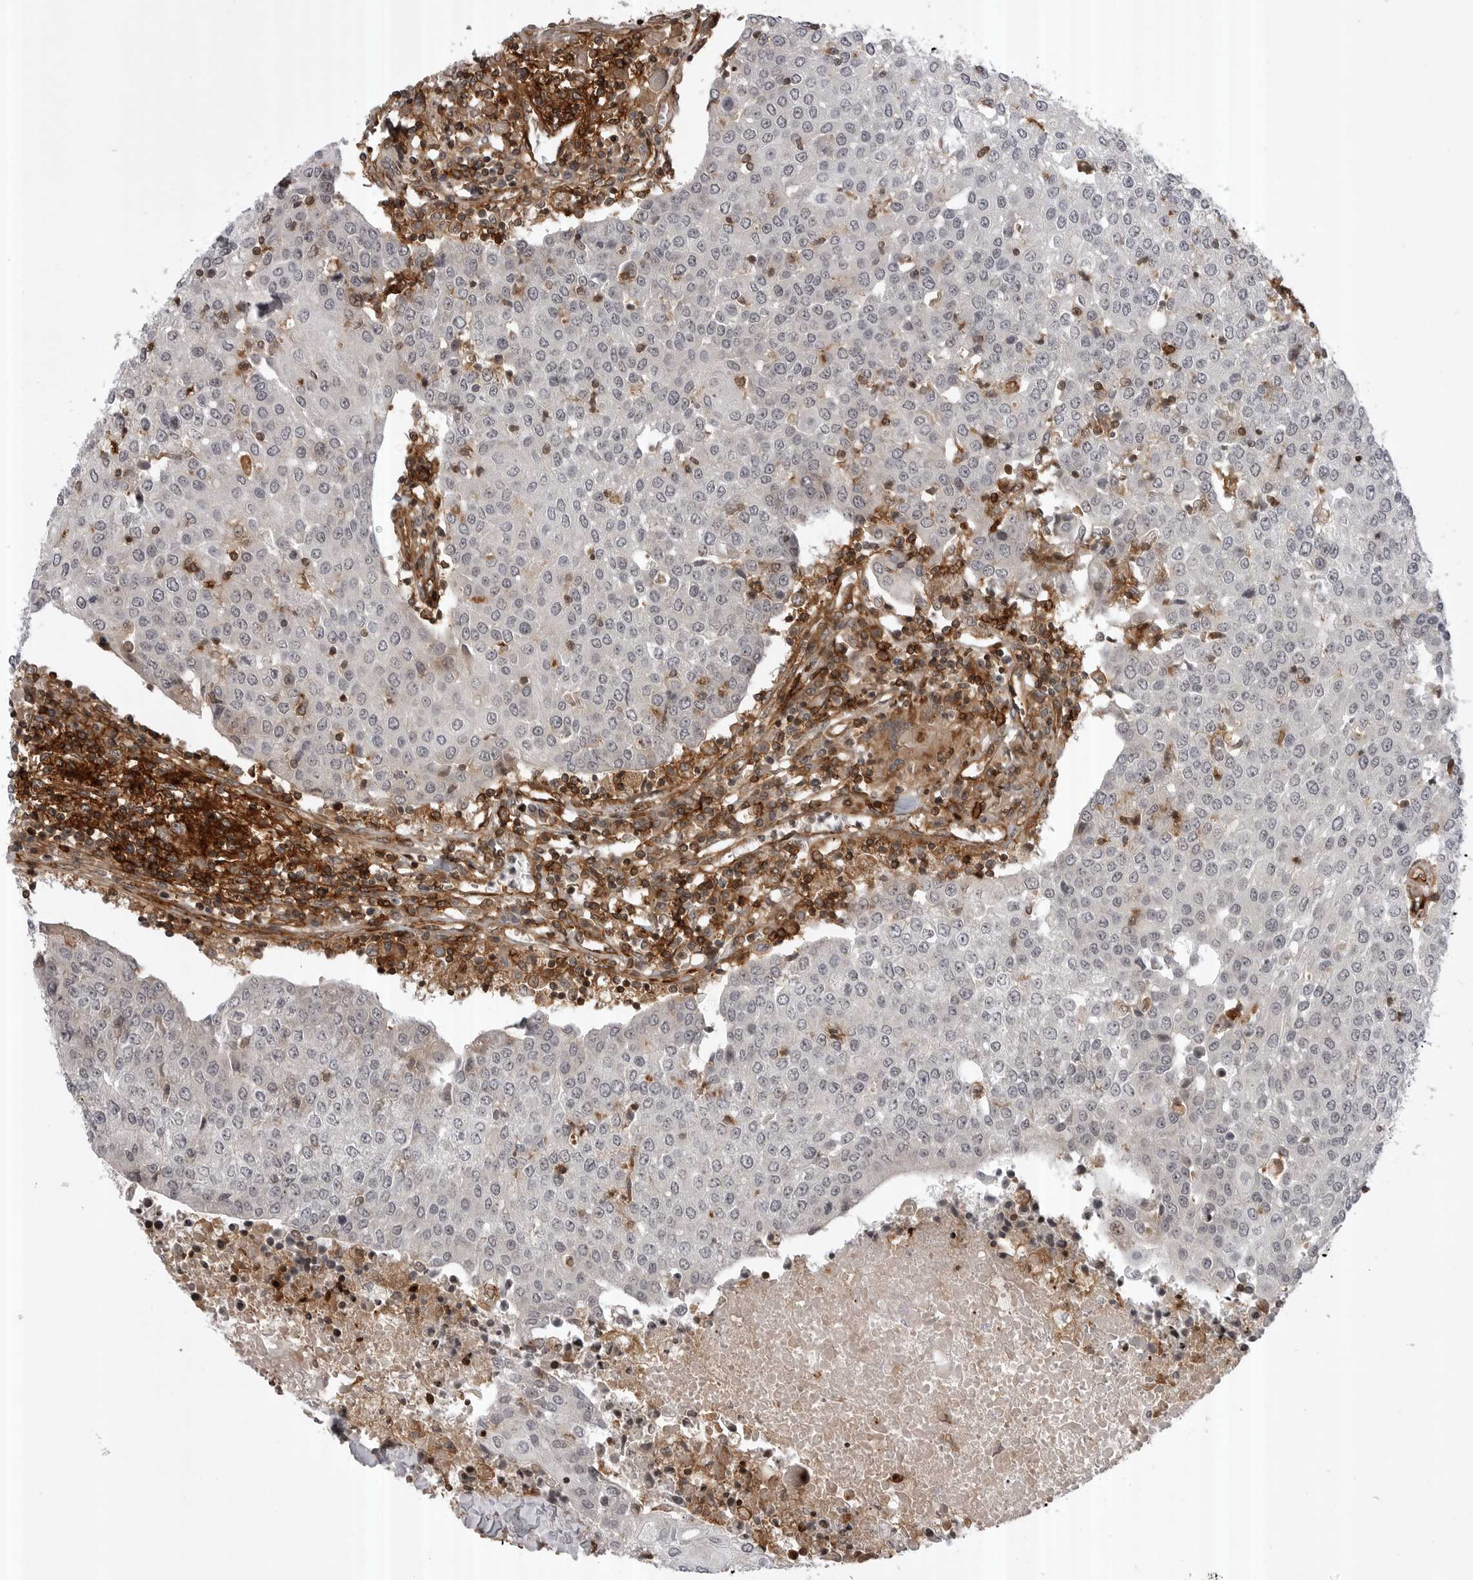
{"staining": {"intensity": "negative", "quantity": "none", "location": "none"}, "tissue": "urothelial cancer", "cell_type": "Tumor cells", "image_type": "cancer", "snomed": [{"axis": "morphology", "description": "Urothelial carcinoma, High grade"}, {"axis": "topography", "description": "Urinary bladder"}], "caption": "There is no significant expression in tumor cells of urothelial cancer.", "gene": "ABL1", "patient": {"sex": "female", "age": 85}}